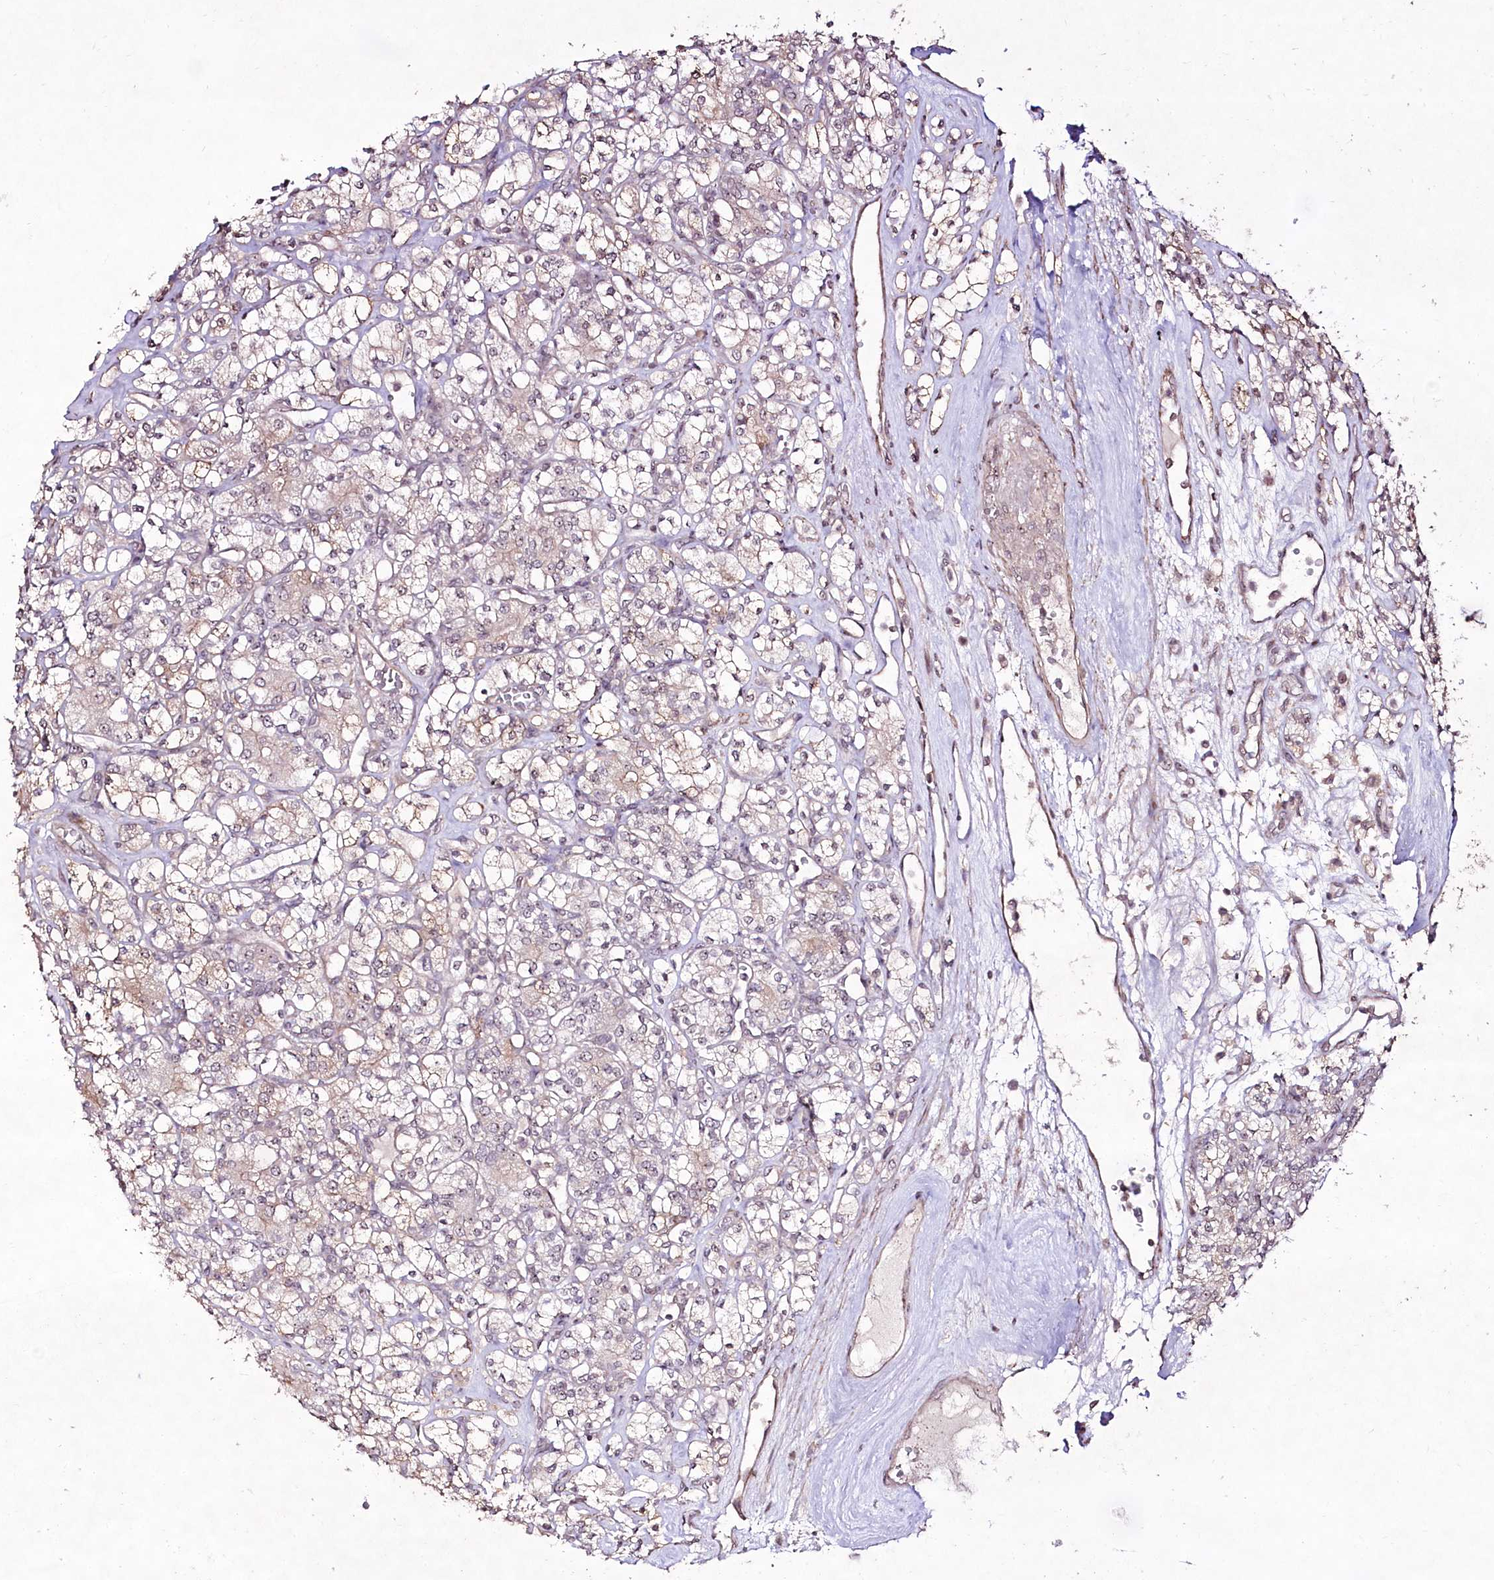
{"staining": {"intensity": "negative", "quantity": "none", "location": "none"}, "tissue": "renal cancer", "cell_type": "Tumor cells", "image_type": "cancer", "snomed": [{"axis": "morphology", "description": "Adenocarcinoma, NOS"}, {"axis": "topography", "description": "Kidney"}], "caption": "This photomicrograph is of renal cancer stained with IHC to label a protein in brown with the nuclei are counter-stained blue. There is no positivity in tumor cells. Nuclei are stained in blue.", "gene": "CCDC59", "patient": {"sex": "male", "age": 77}}